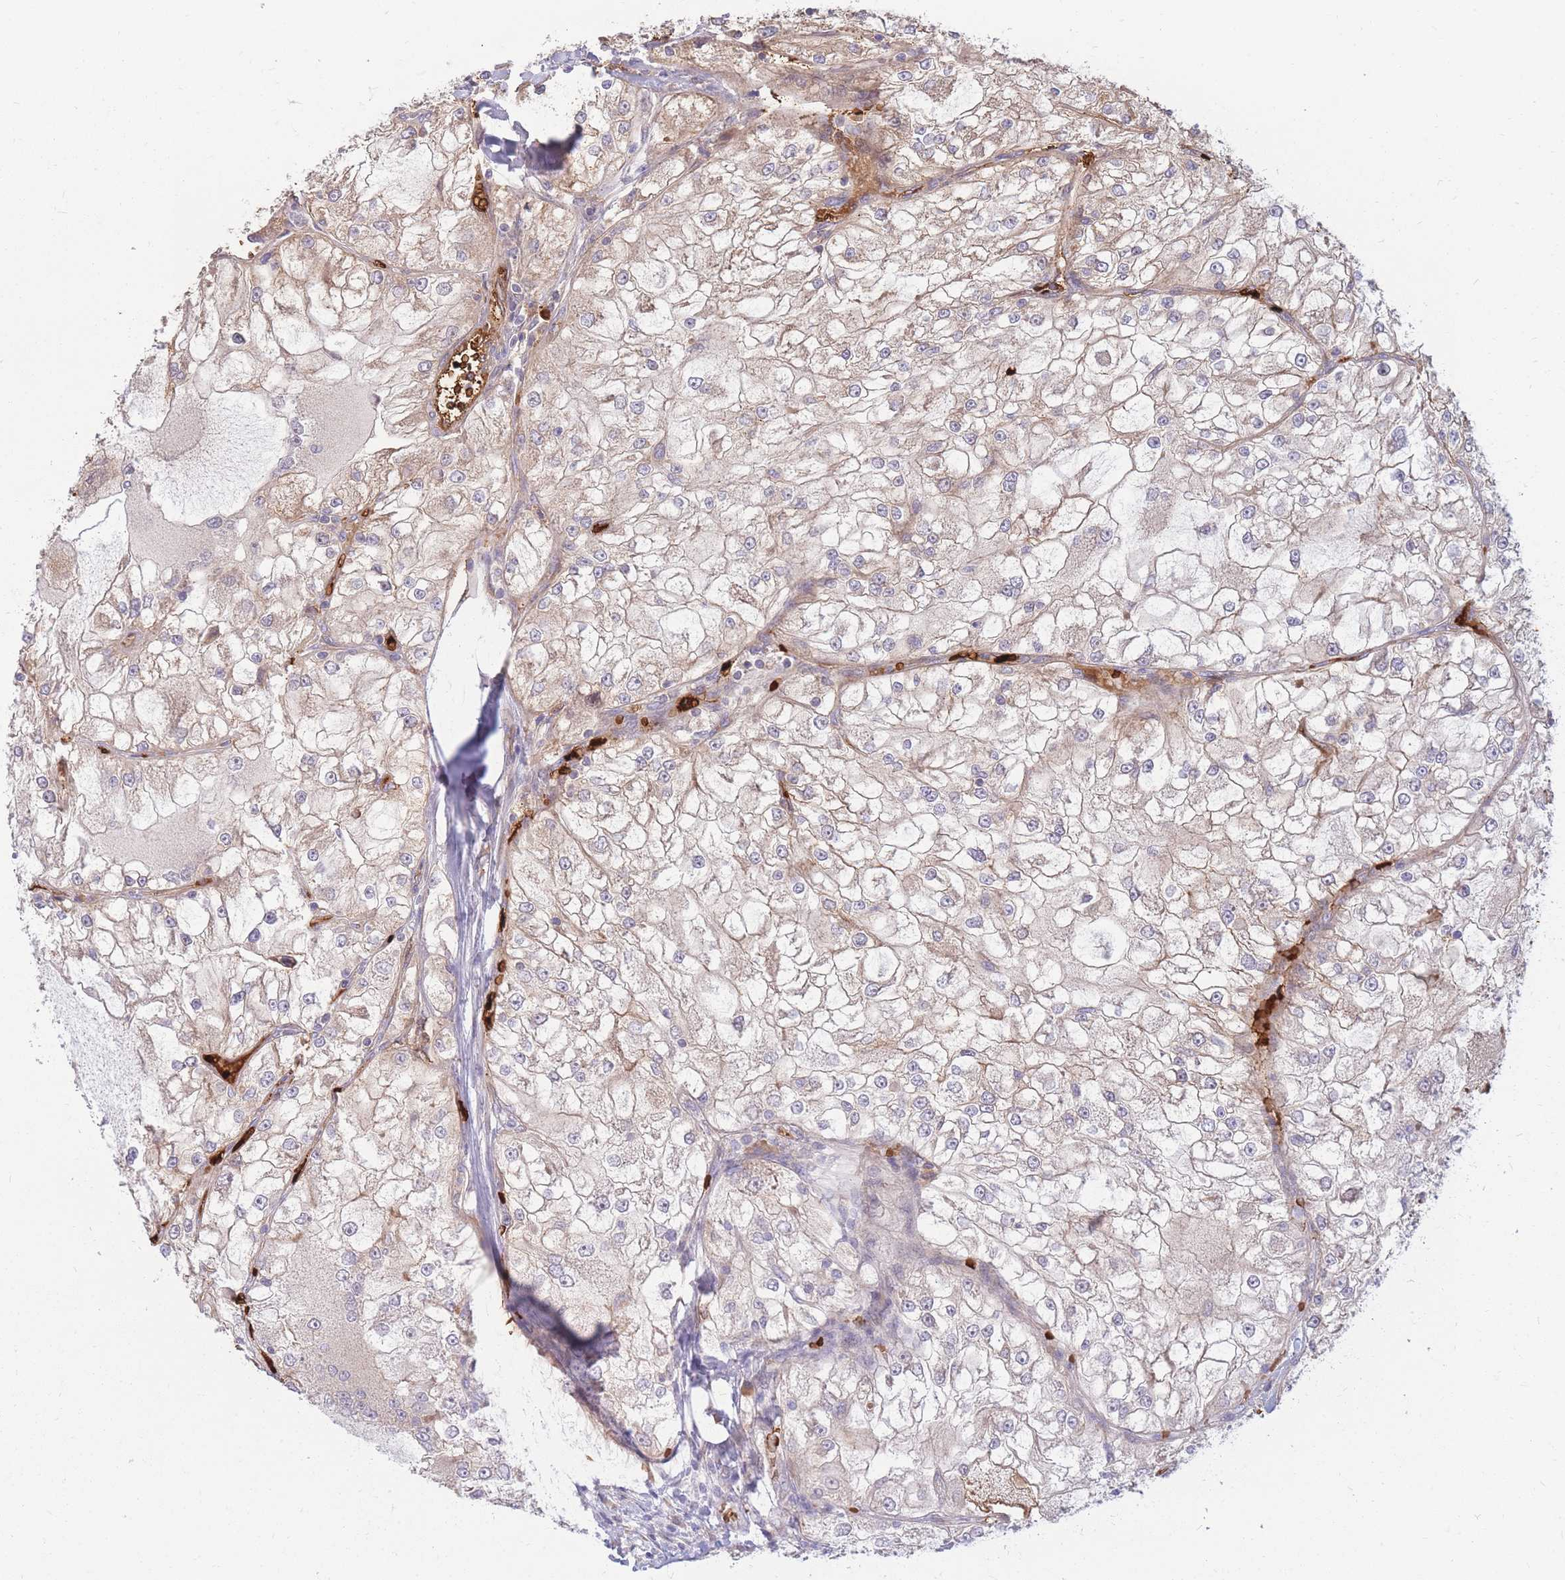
{"staining": {"intensity": "moderate", "quantity": "25%-75%", "location": "cytoplasmic/membranous"}, "tissue": "renal cancer", "cell_type": "Tumor cells", "image_type": "cancer", "snomed": [{"axis": "morphology", "description": "Adenocarcinoma, NOS"}, {"axis": "topography", "description": "Kidney"}], "caption": "Immunohistochemical staining of human renal cancer displays medium levels of moderate cytoplasmic/membranous protein positivity in approximately 25%-75% of tumor cells.", "gene": "ATP10D", "patient": {"sex": "female", "age": 72}}